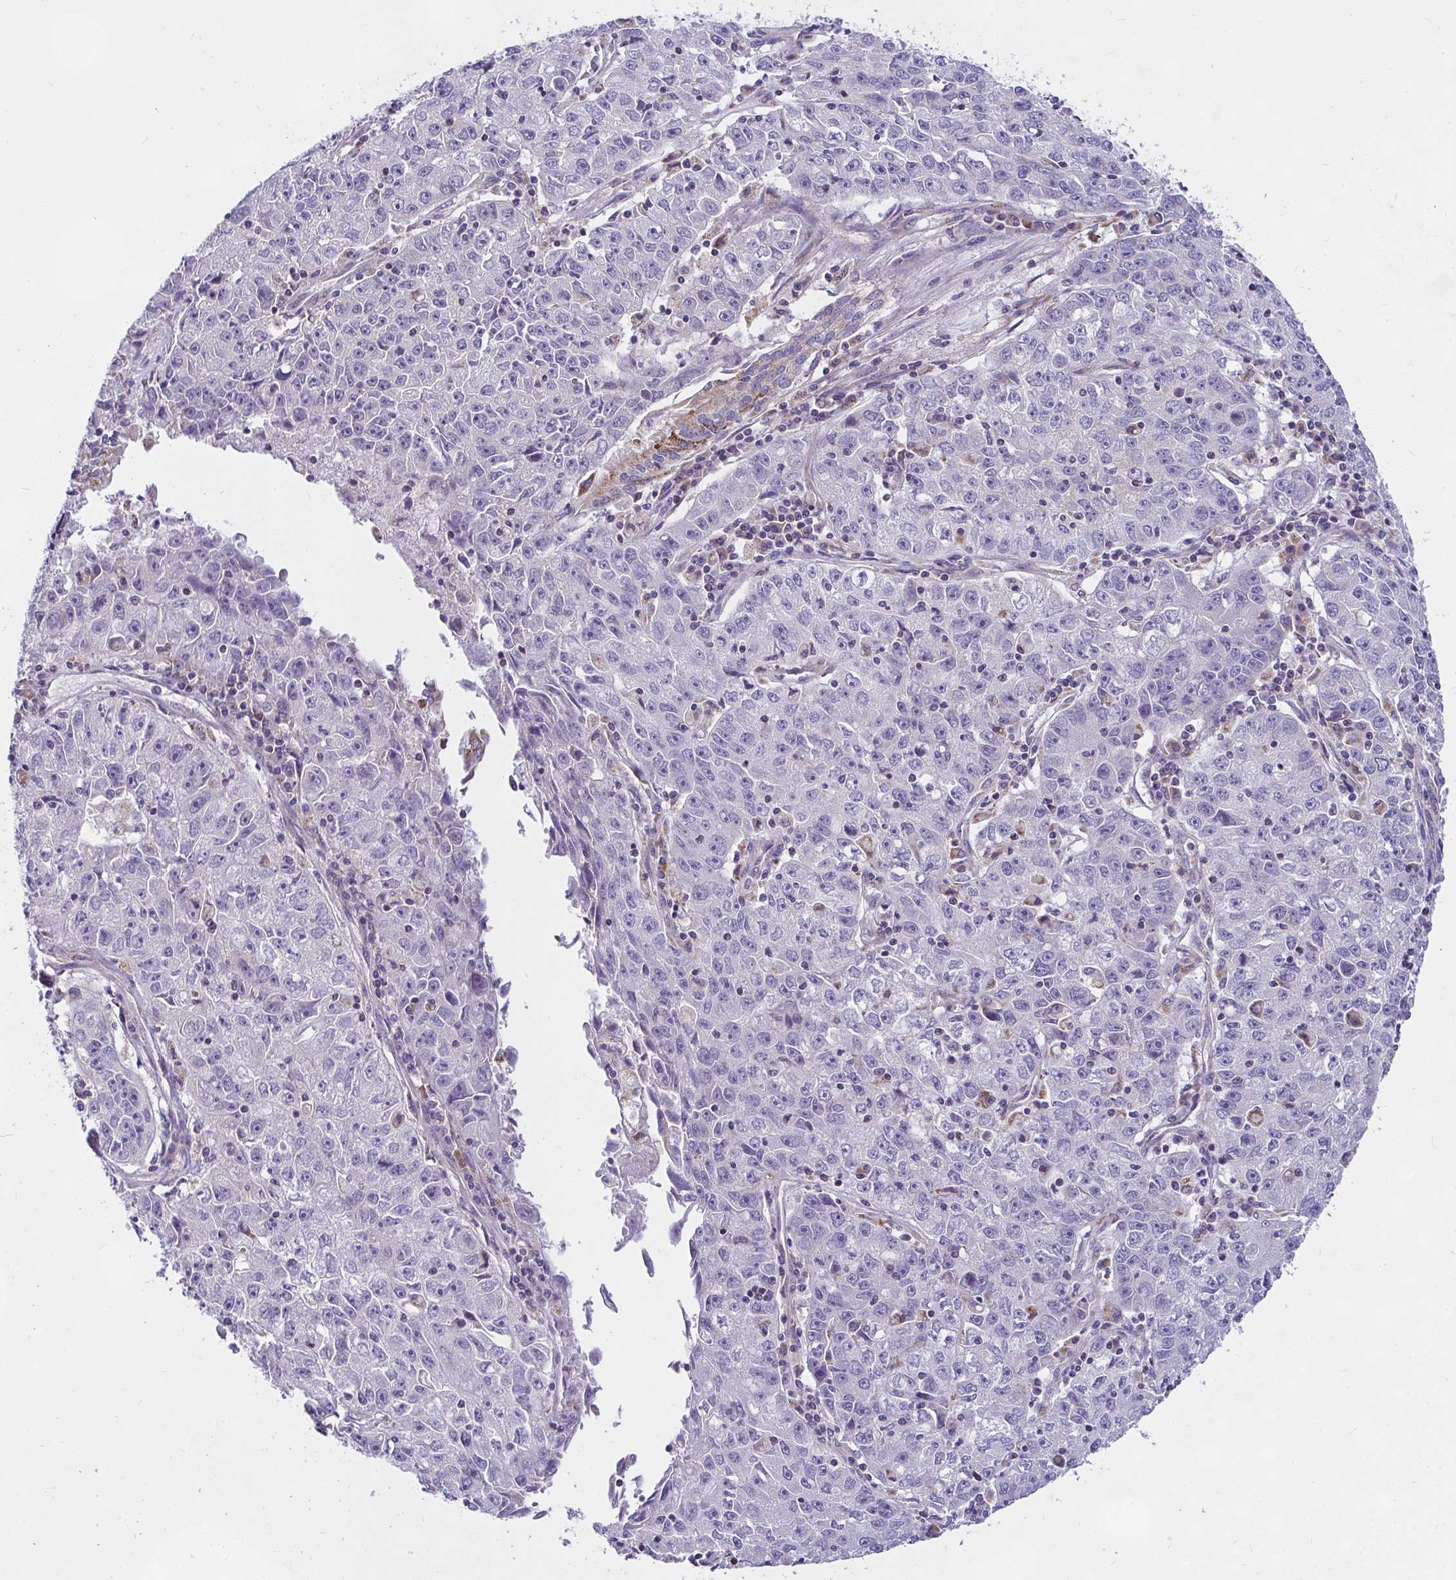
{"staining": {"intensity": "negative", "quantity": "none", "location": "none"}, "tissue": "lung cancer", "cell_type": "Tumor cells", "image_type": "cancer", "snomed": [{"axis": "morphology", "description": "Normal morphology"}, {"axis": "morphology", "description": "Adenocarcinoma, NOS"}, {"axis": "topography", "description": "Lymph node"}, {"axis": "topography", "description": "Lung"}], "caption": "Immunohistochemistry (IHC) histopathology image of neoplastic tissue: human adenocarcinoma (lung) stained with DAB exhibits no significant protein expression in tumor cells.", "gene": "CEP63", "patient": {"sex": "female", "age": 57}}